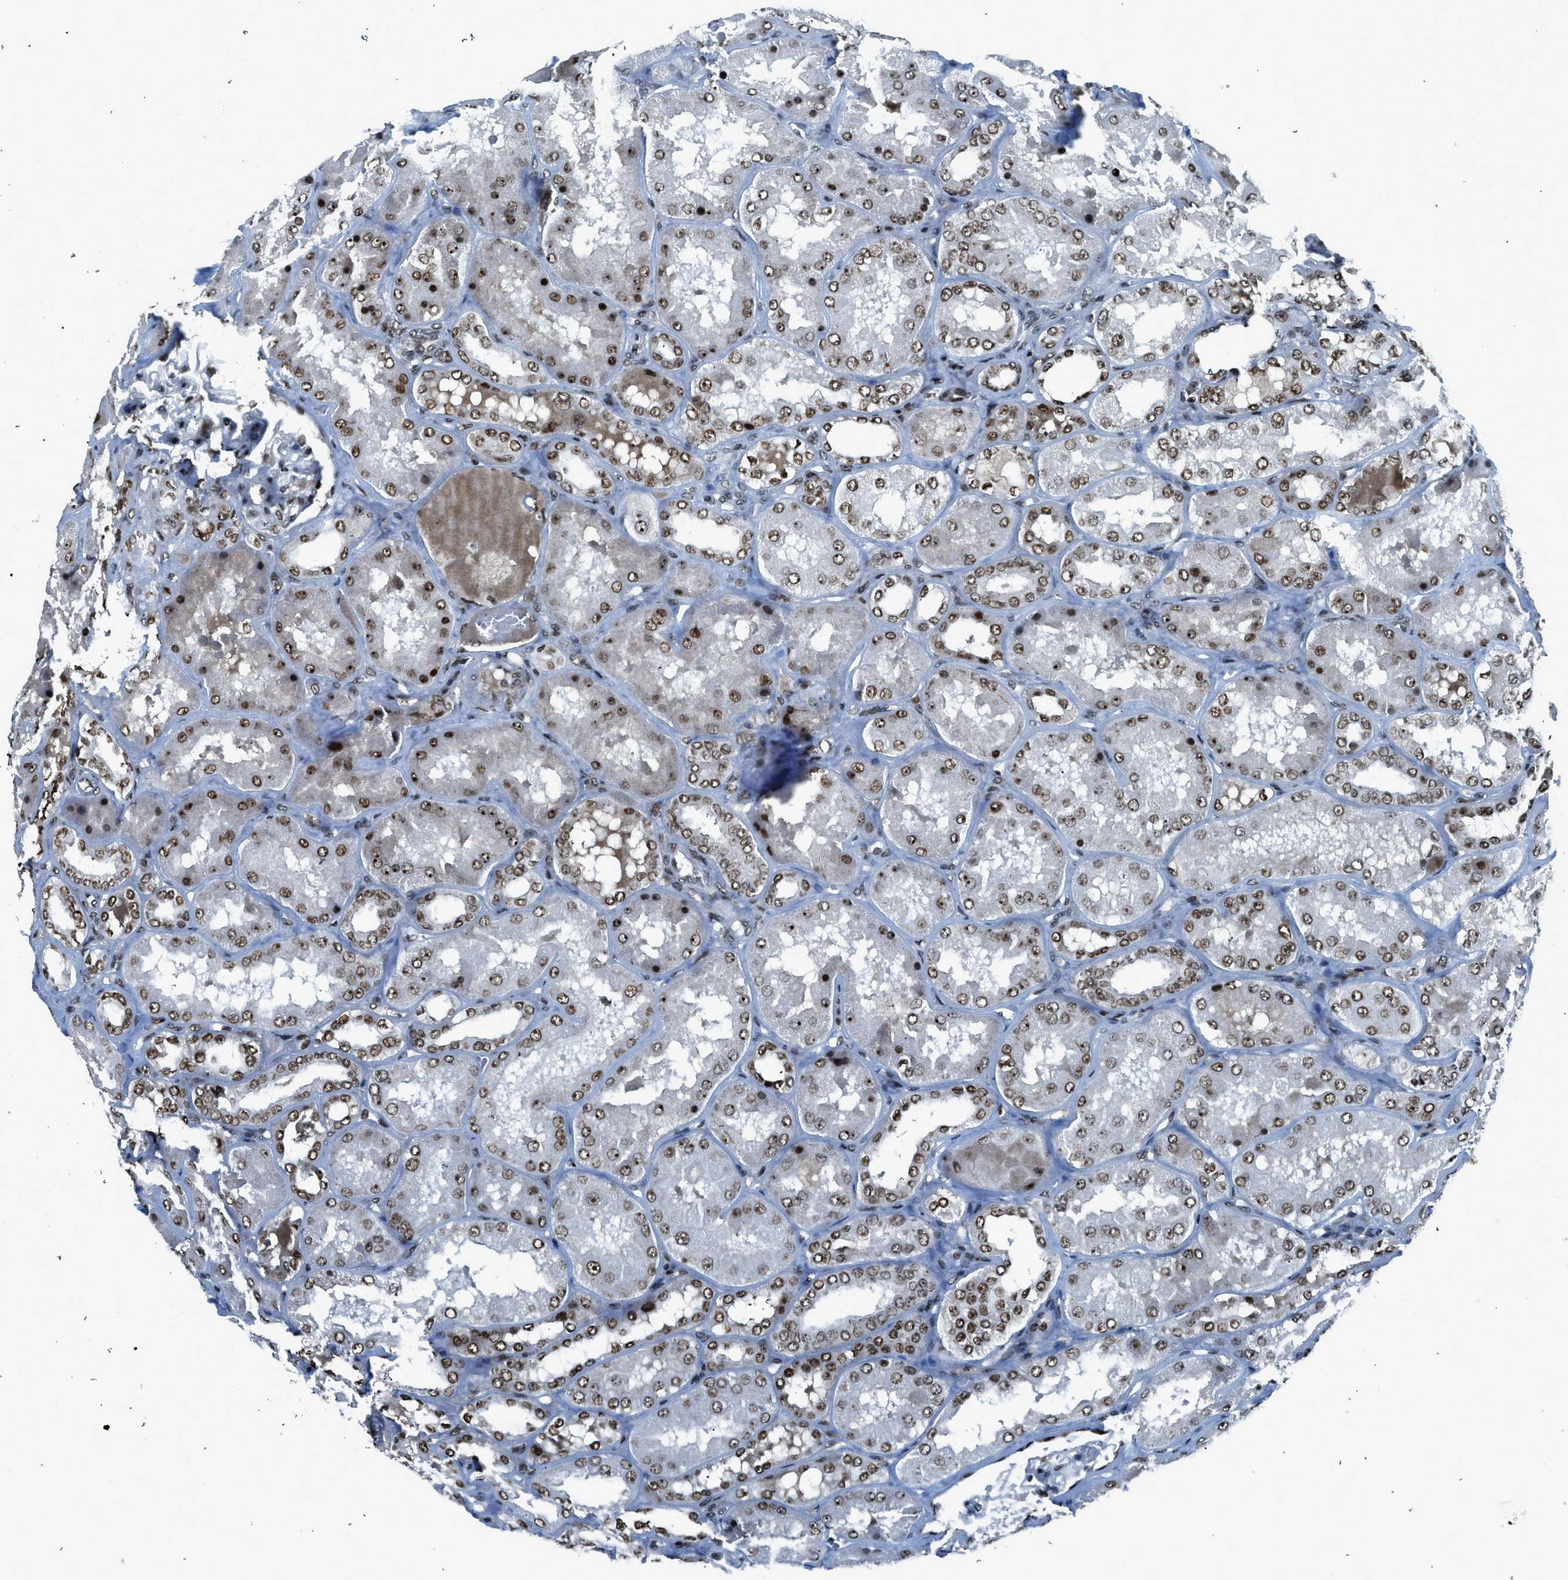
{"staining": {"intensity": "strong", "quantity": ">75%", "location": "nuclear"}, "tissue": "kidney", "cell_type": "Cells in glomeruli", "image_type": "normal", "snomed": [{"axis": "morphology", "description": "Normal tissue, NOS"}, {"axis": "topography", "description": "Kidney"}], "caption": "Immunohistochemical staining of unremarkable human kidney shows strong nuclear protein positivity in approximately >75% of cells in glomeruli.", "gene": "RAD51B", "patient": {"sex": "female", "age": 56}}